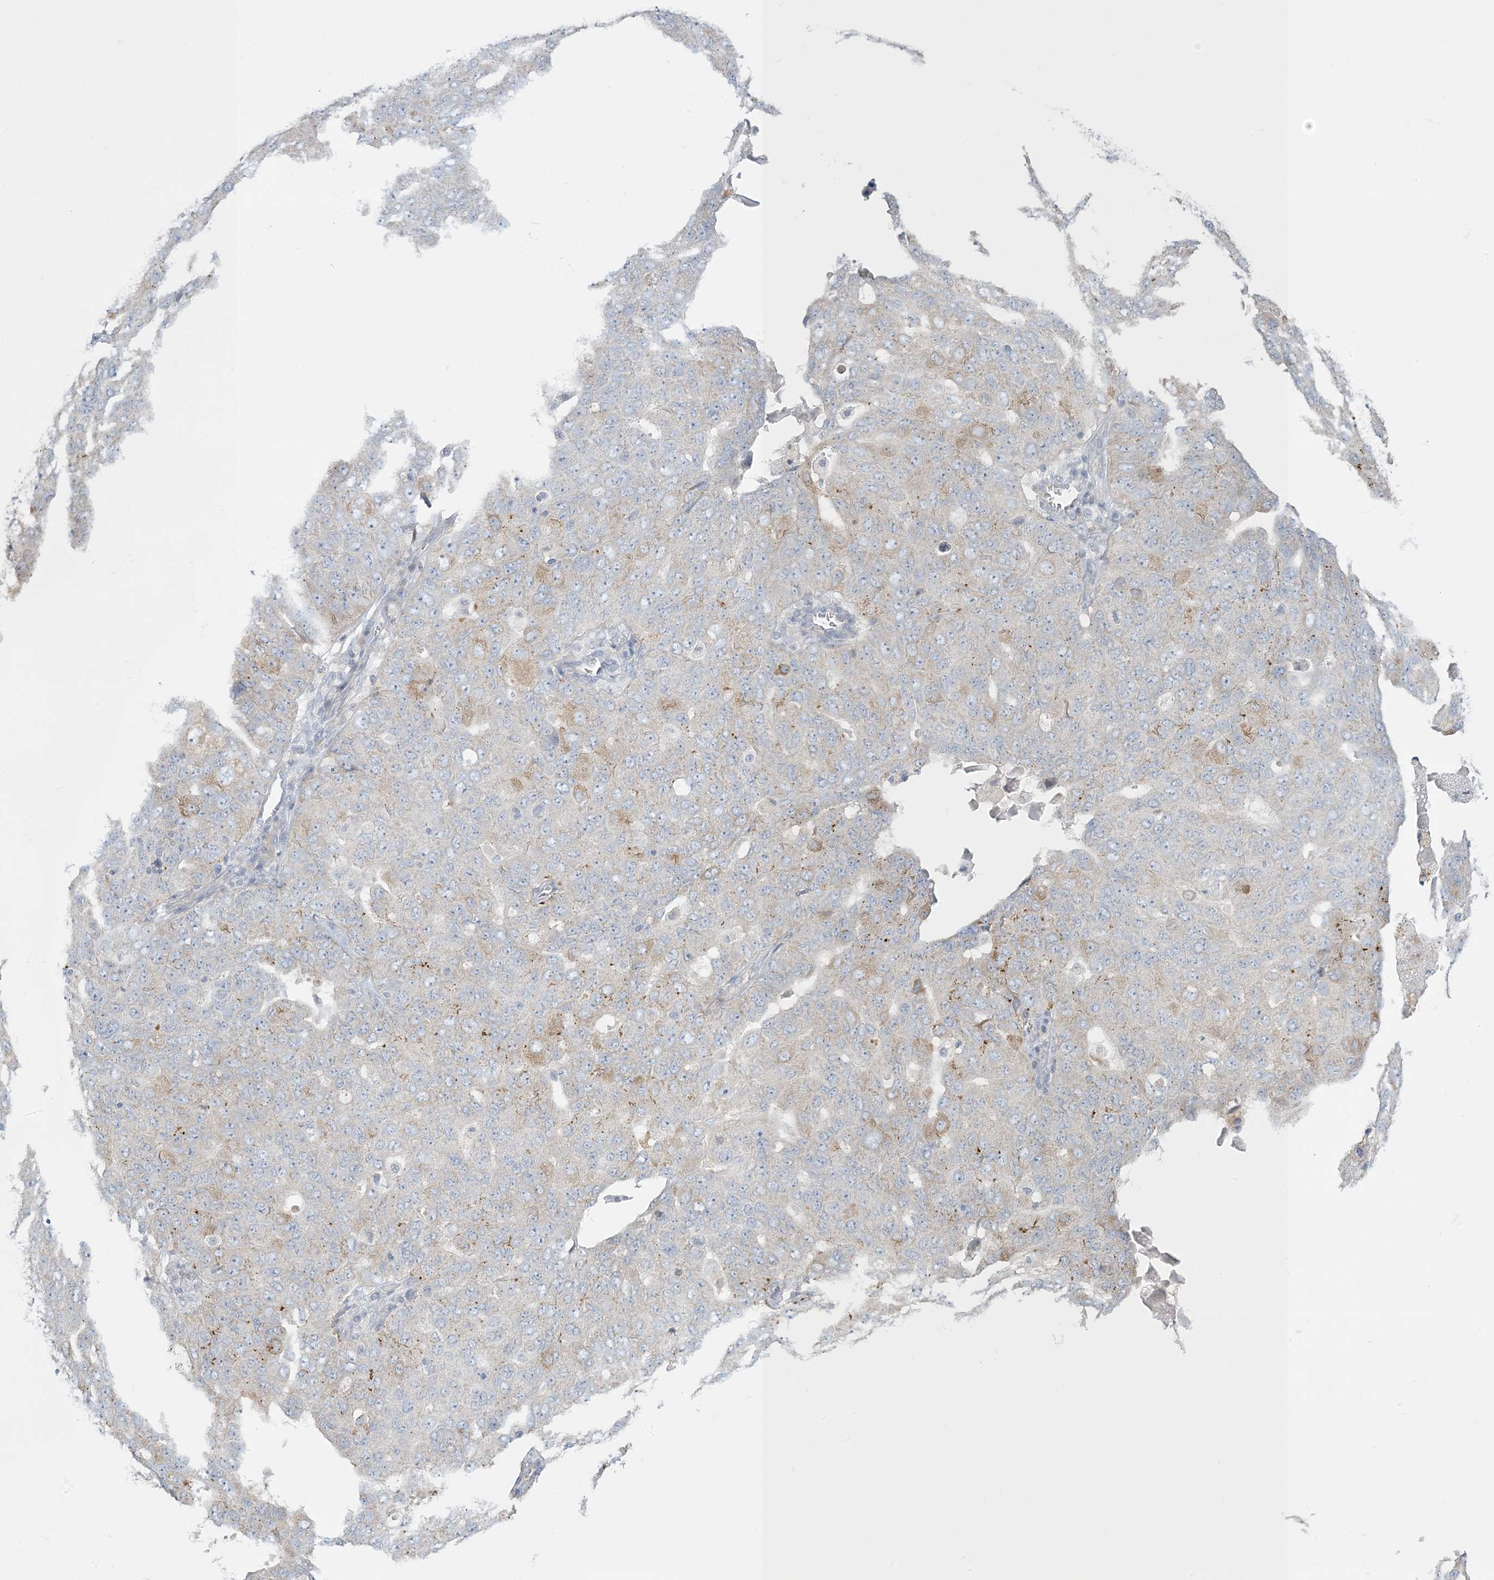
{"staining": {"intensity": "negative", "quantity": "none", "location": "none"}, "tissue": "ovarian cancer", "cell_type": "Tumor cells", "image_type": "cancer", "snomed": [{"axis": "morphology", "description": "Carcinoma, endometroid"}, {"axis": "topography", "description": "Ovary"}], "caption": "Immunohistochemistry of ovarian endometroid carcinoma exhibits no positivity in tumor cells.", "gene": "KIF3A", "patient": {"sex": "female", "age": 62}}